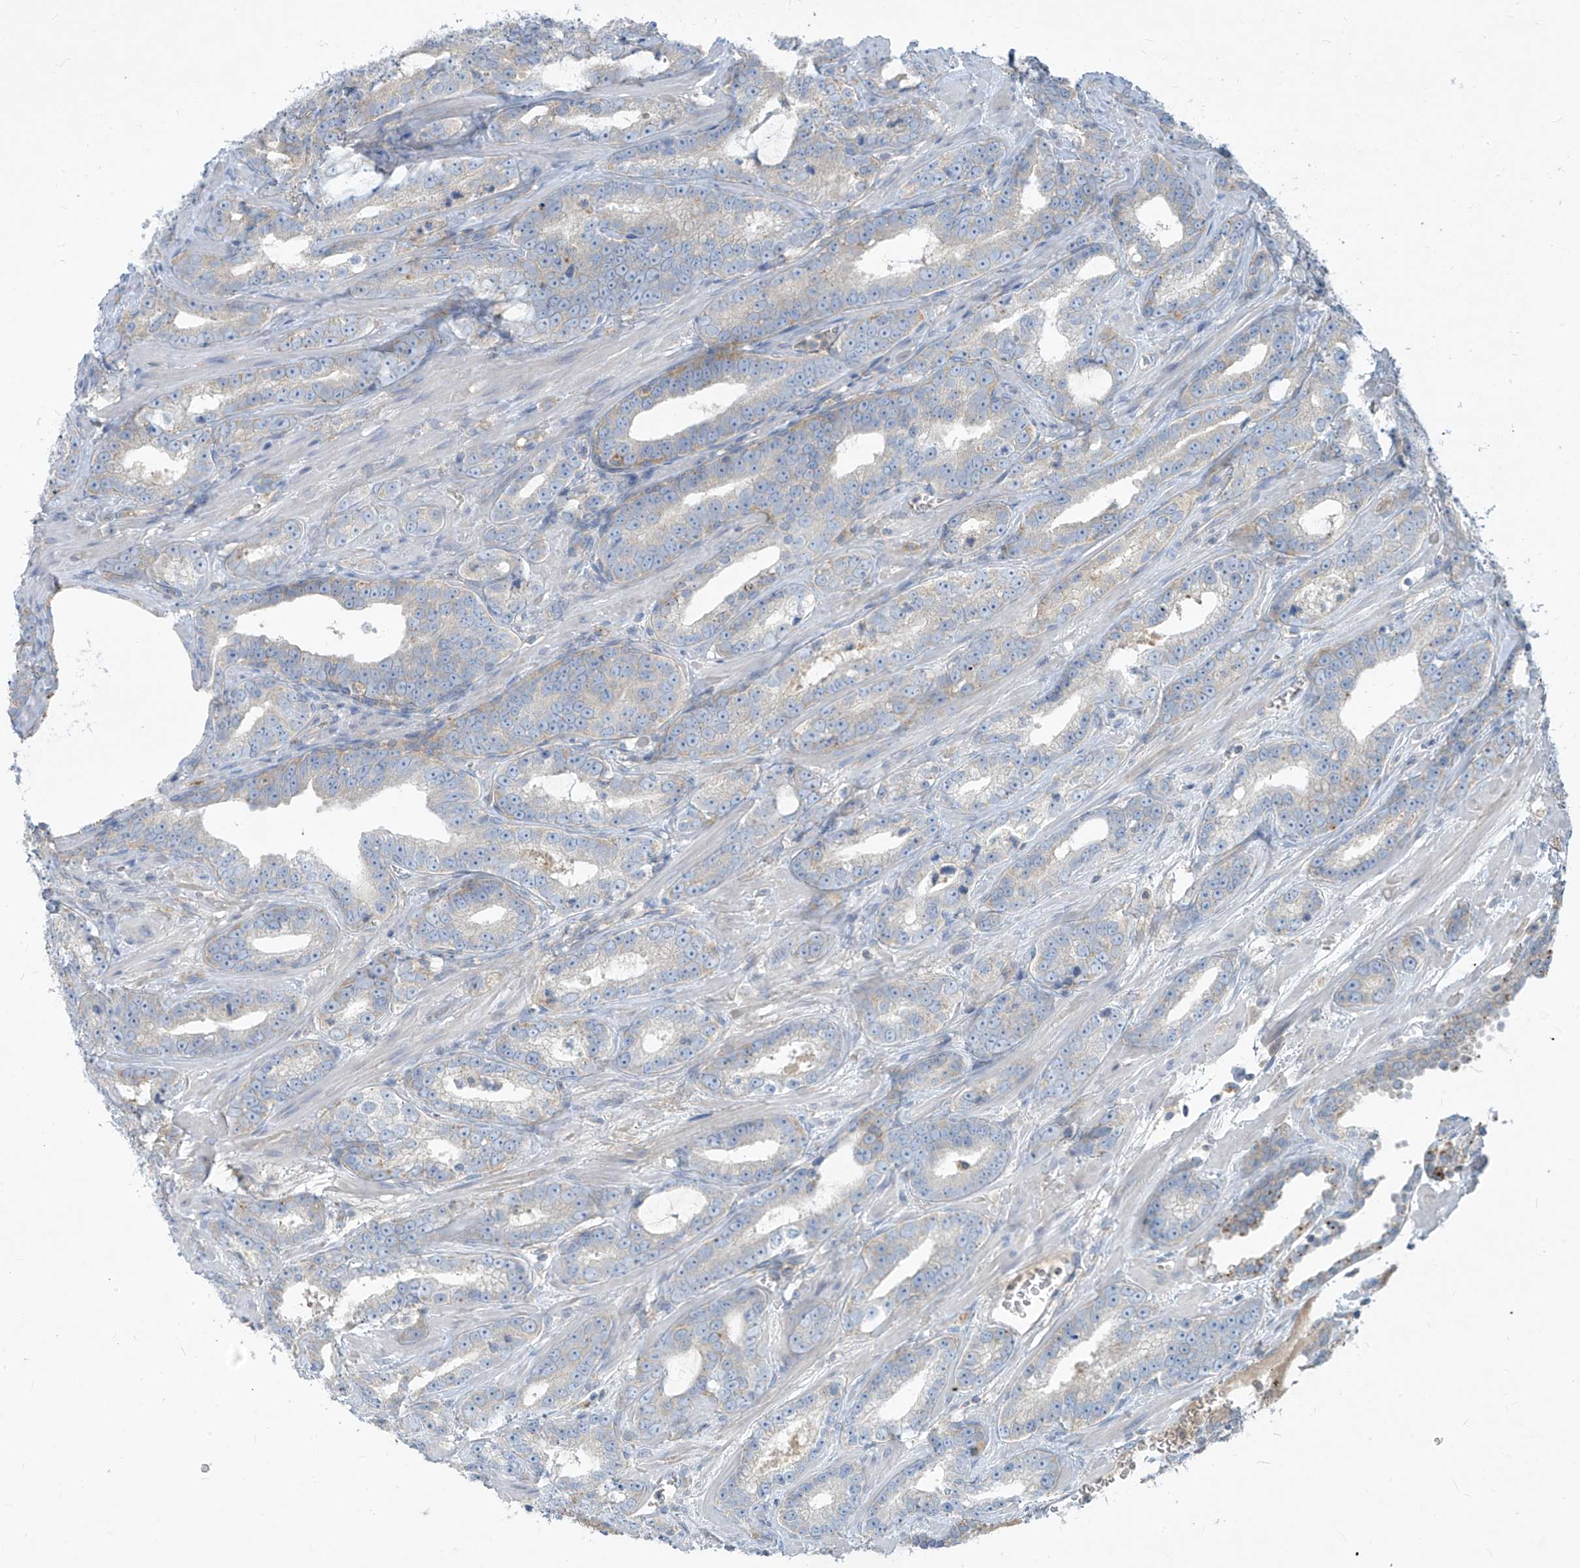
{"staining": {"intensity": "negative", "quantity": "none", "location": "none"}, "tissue": "prostate cancer", "cell_type": "Tumor cells", "image_type": "cancer", "snomed": [{"axis": "morphology", "description": "Adenocarcinoma, High grade"}, {"axis": "topography", "description": "Prostate"}], "caption": "A histopathology image of human prostate high-grade adenocarcinoma is negative for staining in tumor cells.", "gene": "DGKQ", "patient": {"sex": "male", "age": 62}}